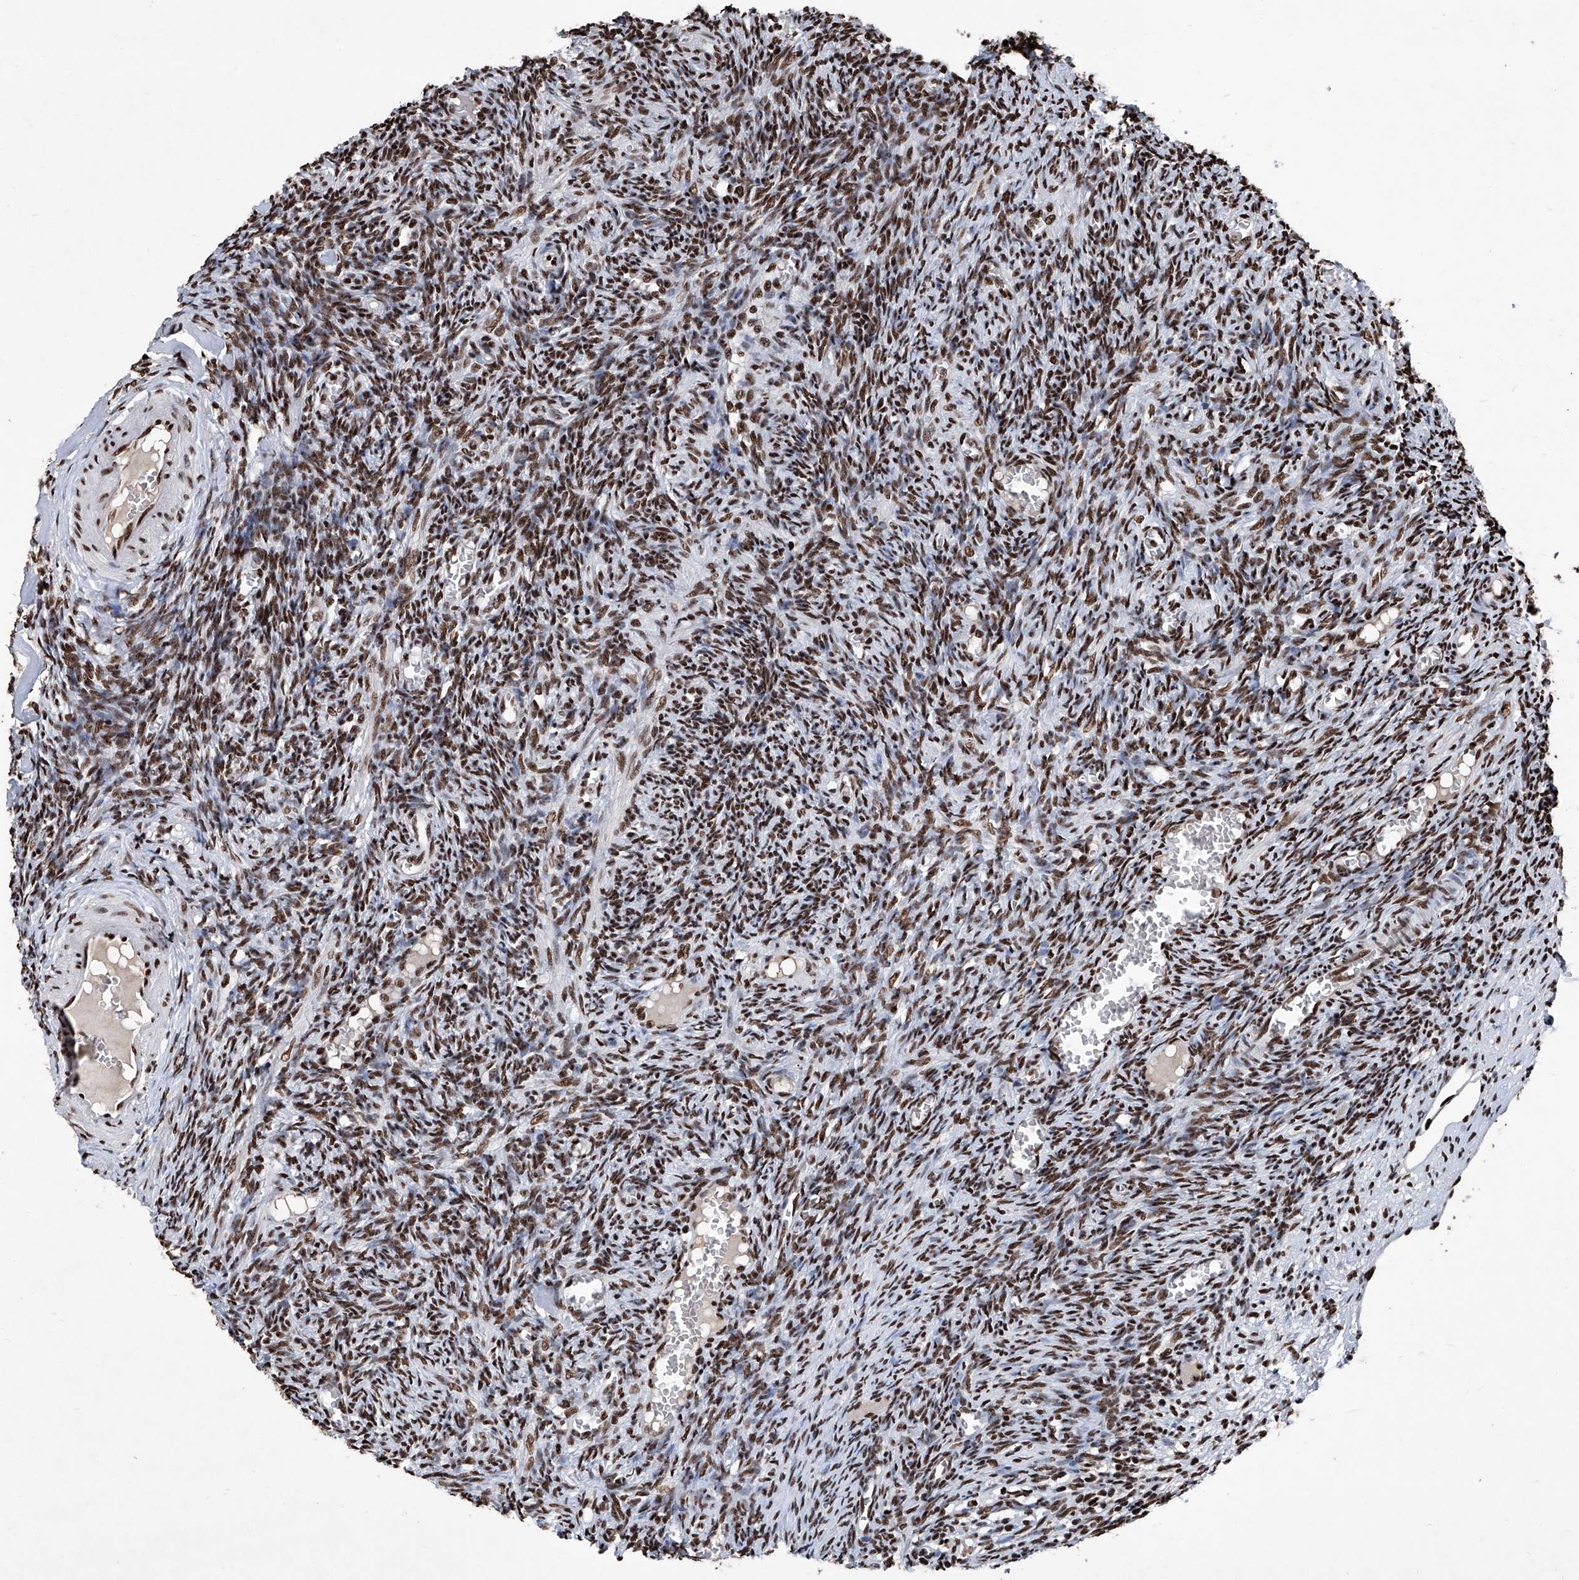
{"staining": {"intensity": "strong", "quantity": ">75%", "location": "nuclear"}, "tissue": "ovary", "cell_type": "Ovarian stroma cells", "image_type": "normal", "snomed": [{"axis": "morphology", "description": "Normal tissue, NOS"}, {"axis": "topography", "description": "Ovary"}], "caption": "Protein staining exhibits strong nuclear positivity in approximately >75% of ovarian stroma cells in unremarkable ovary.", "gene": "DDX39B", "patient": {"sex": "female", "age": 27}}